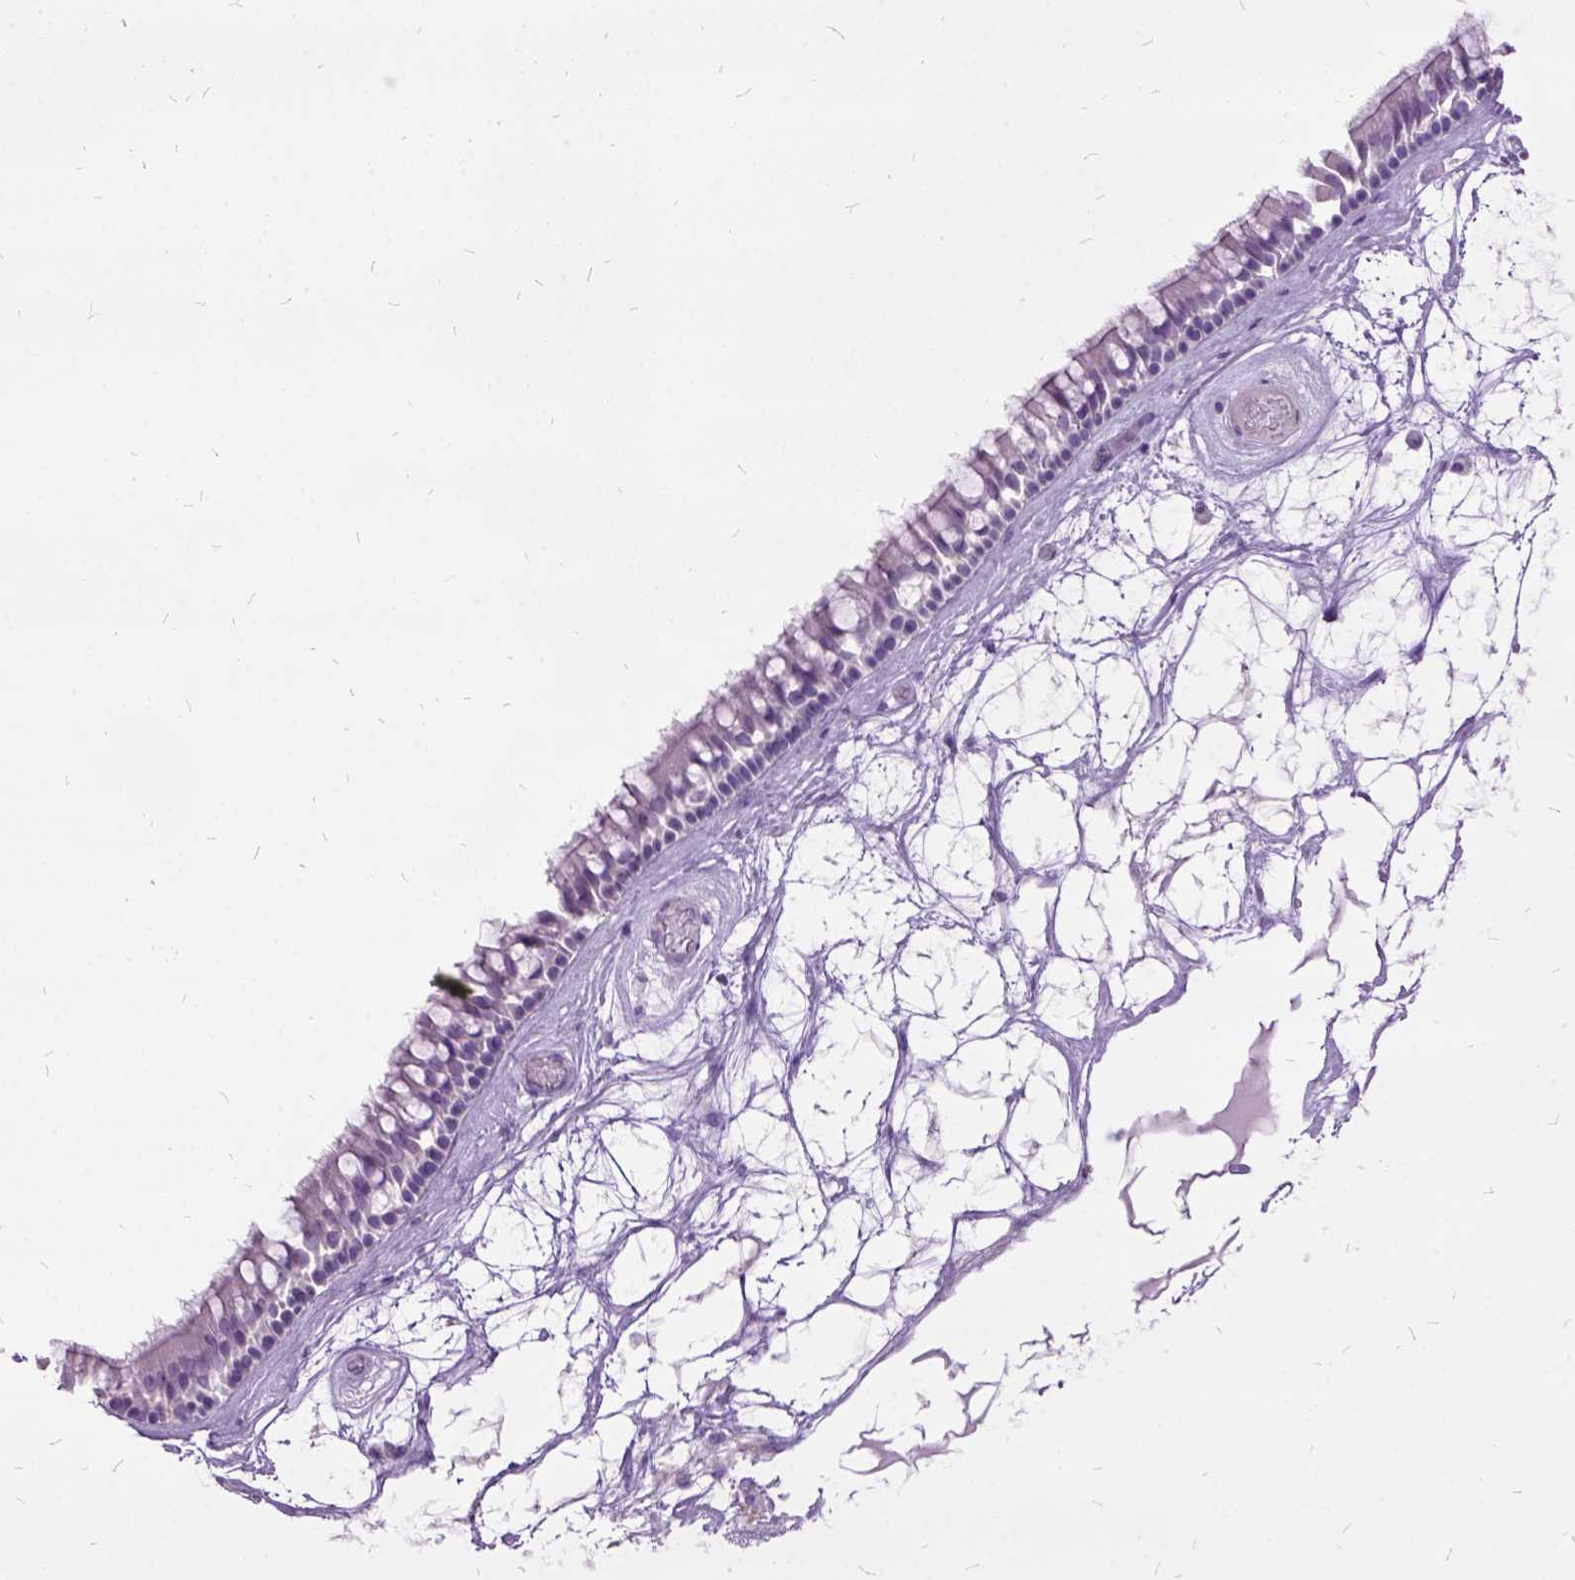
{"staining": {"intensity": "negative", "quantity": "none", "location": "none"}, "tissue": "nasopharynx", "cell_type": "Respiratory epithelial cells", "image_type": "normal", "snomed": [{"axis": "morphology", "description": "Normal tissue, NOS"}, {"axis": "topography", "description": "Nasopharynx"}], "caption": "Human nasopharynx stained for a protein using IHC shows no staining in respiratory epithelial cells.", "gene": "MME", "patient": {"sex": "male", "age": 68}}